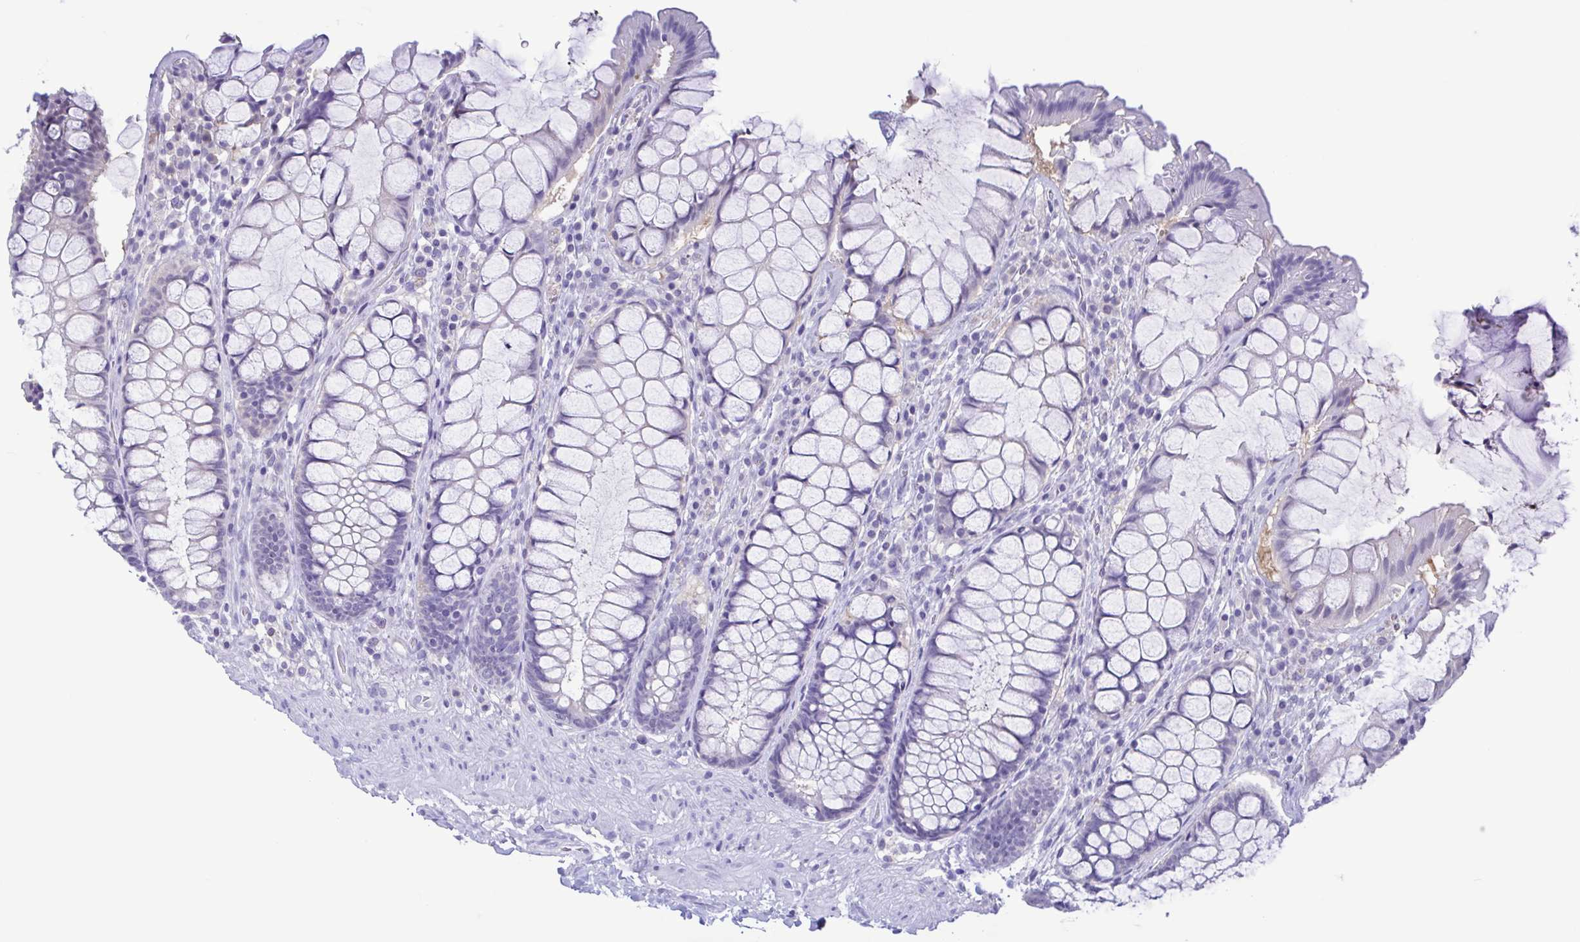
{"staining": {"intensity": "negative", "quantity": "none", "location": "none"}, "tissue": "rectum", "cell_type": "Glandular cells", "image_type": "normal", "snomed": [{"axis": "morphology", "description": "Normal tissue, NOS"}, {"axis": "topography", "description": "Rectum"}], "caption": "DAB immunohistochemical staining of benign rectum displays no significant expression in glandular cells.", "gene": "LDHC", "patient": {"sex": "female", "age": 58}}